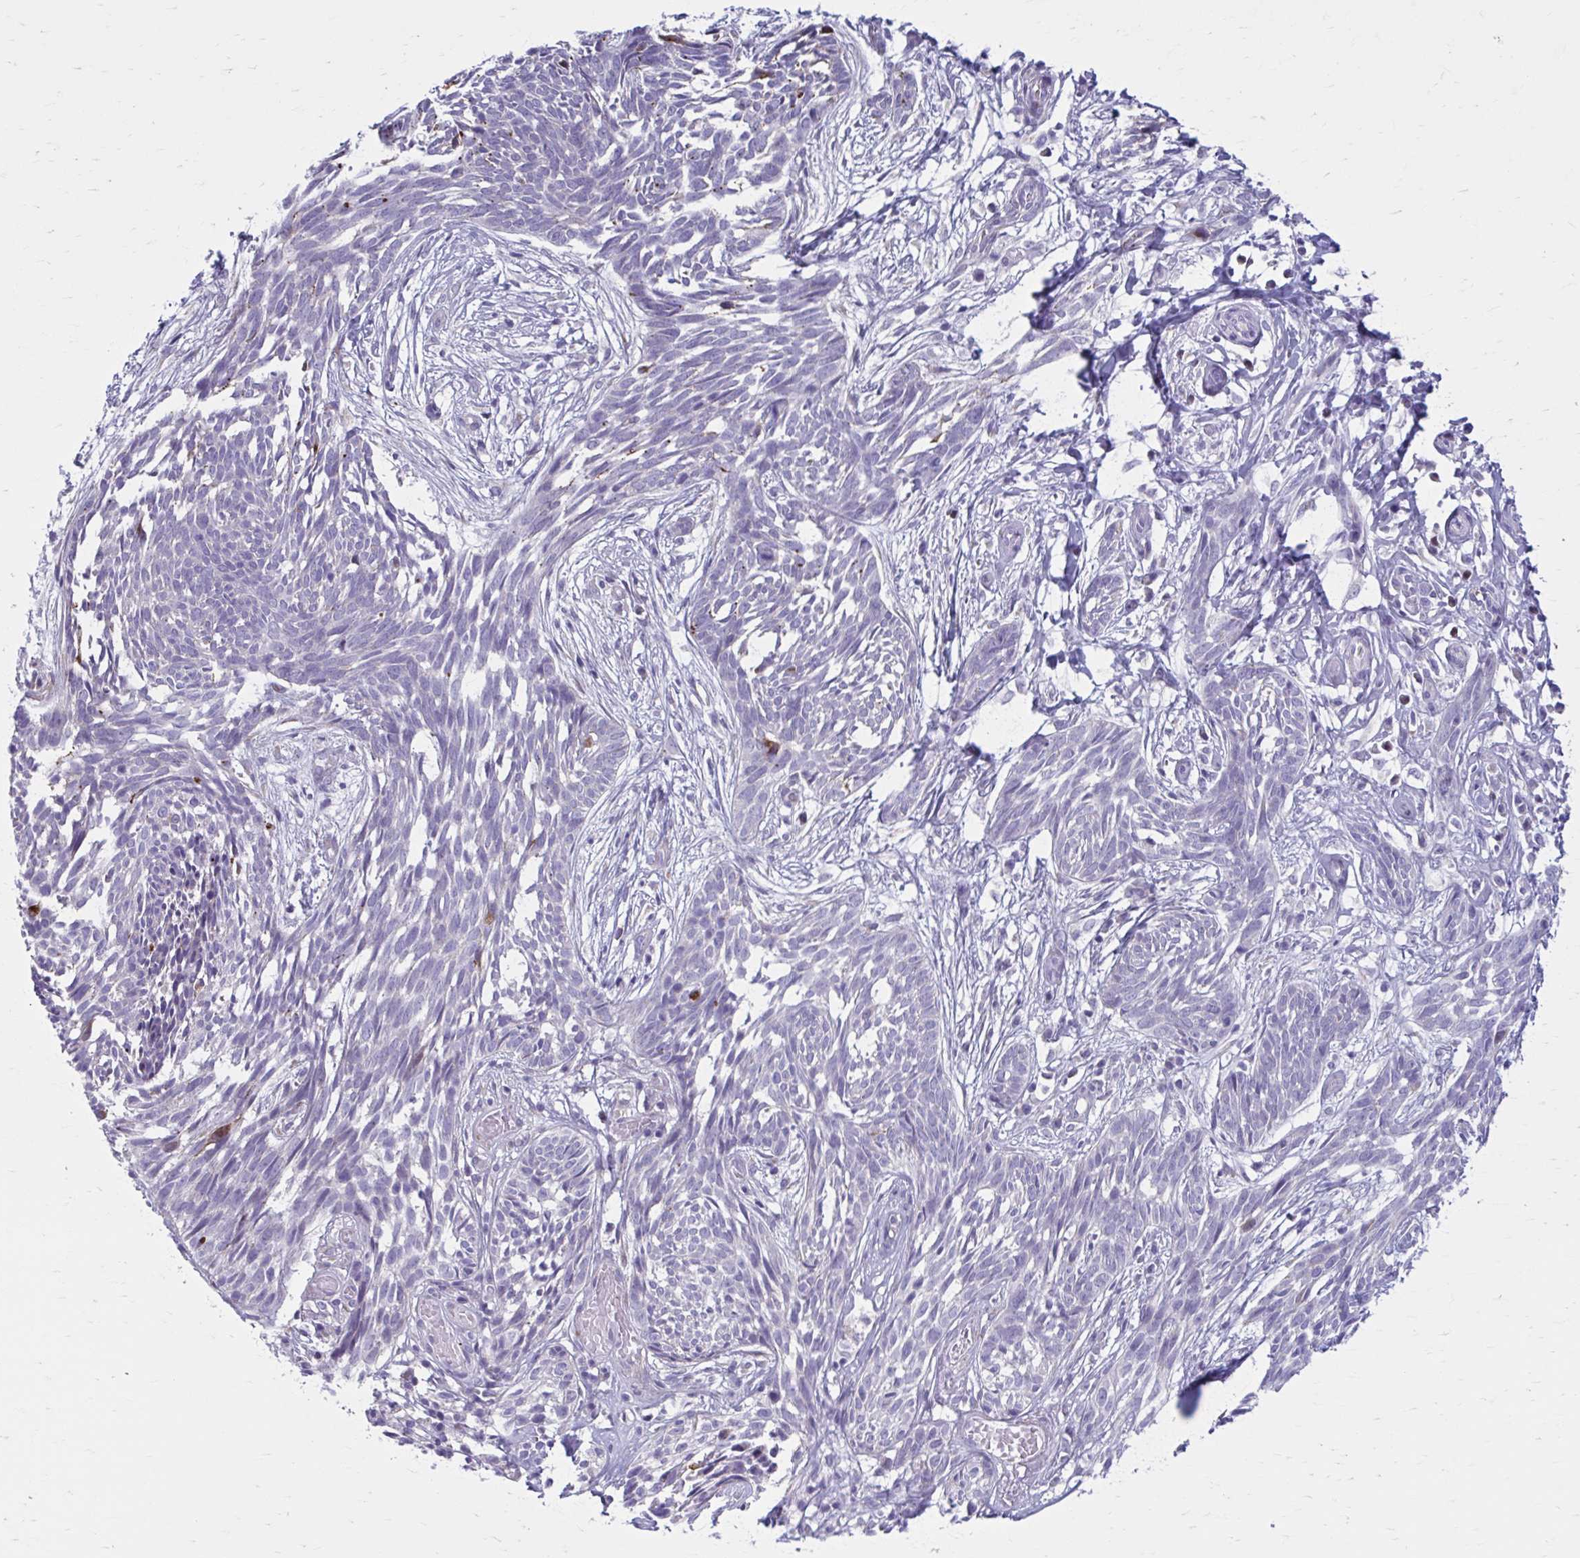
{"staining": {"intensity": "moderate", "quantity": "<25%", "location": "cytoplasmic/membranous"}, "tissue": "skin cancer", "cell_type": "Tumor cells", "image_type": "cancer", "snomed": [{"axis": "morphology", "description": "Basal cell carcinoma"}, {"axis": "topography", "description": "Skin"}, {"axis": "topography", "description": "Skin, foot"}], "caption": "Tumor cells display low levels of moderate cytoplasmic/membranous staining in approximately <25% of cells in human basal cell carcinoma (skin).", "gene": "CHST3", "patient": {"sex": "female", "age": 86}}